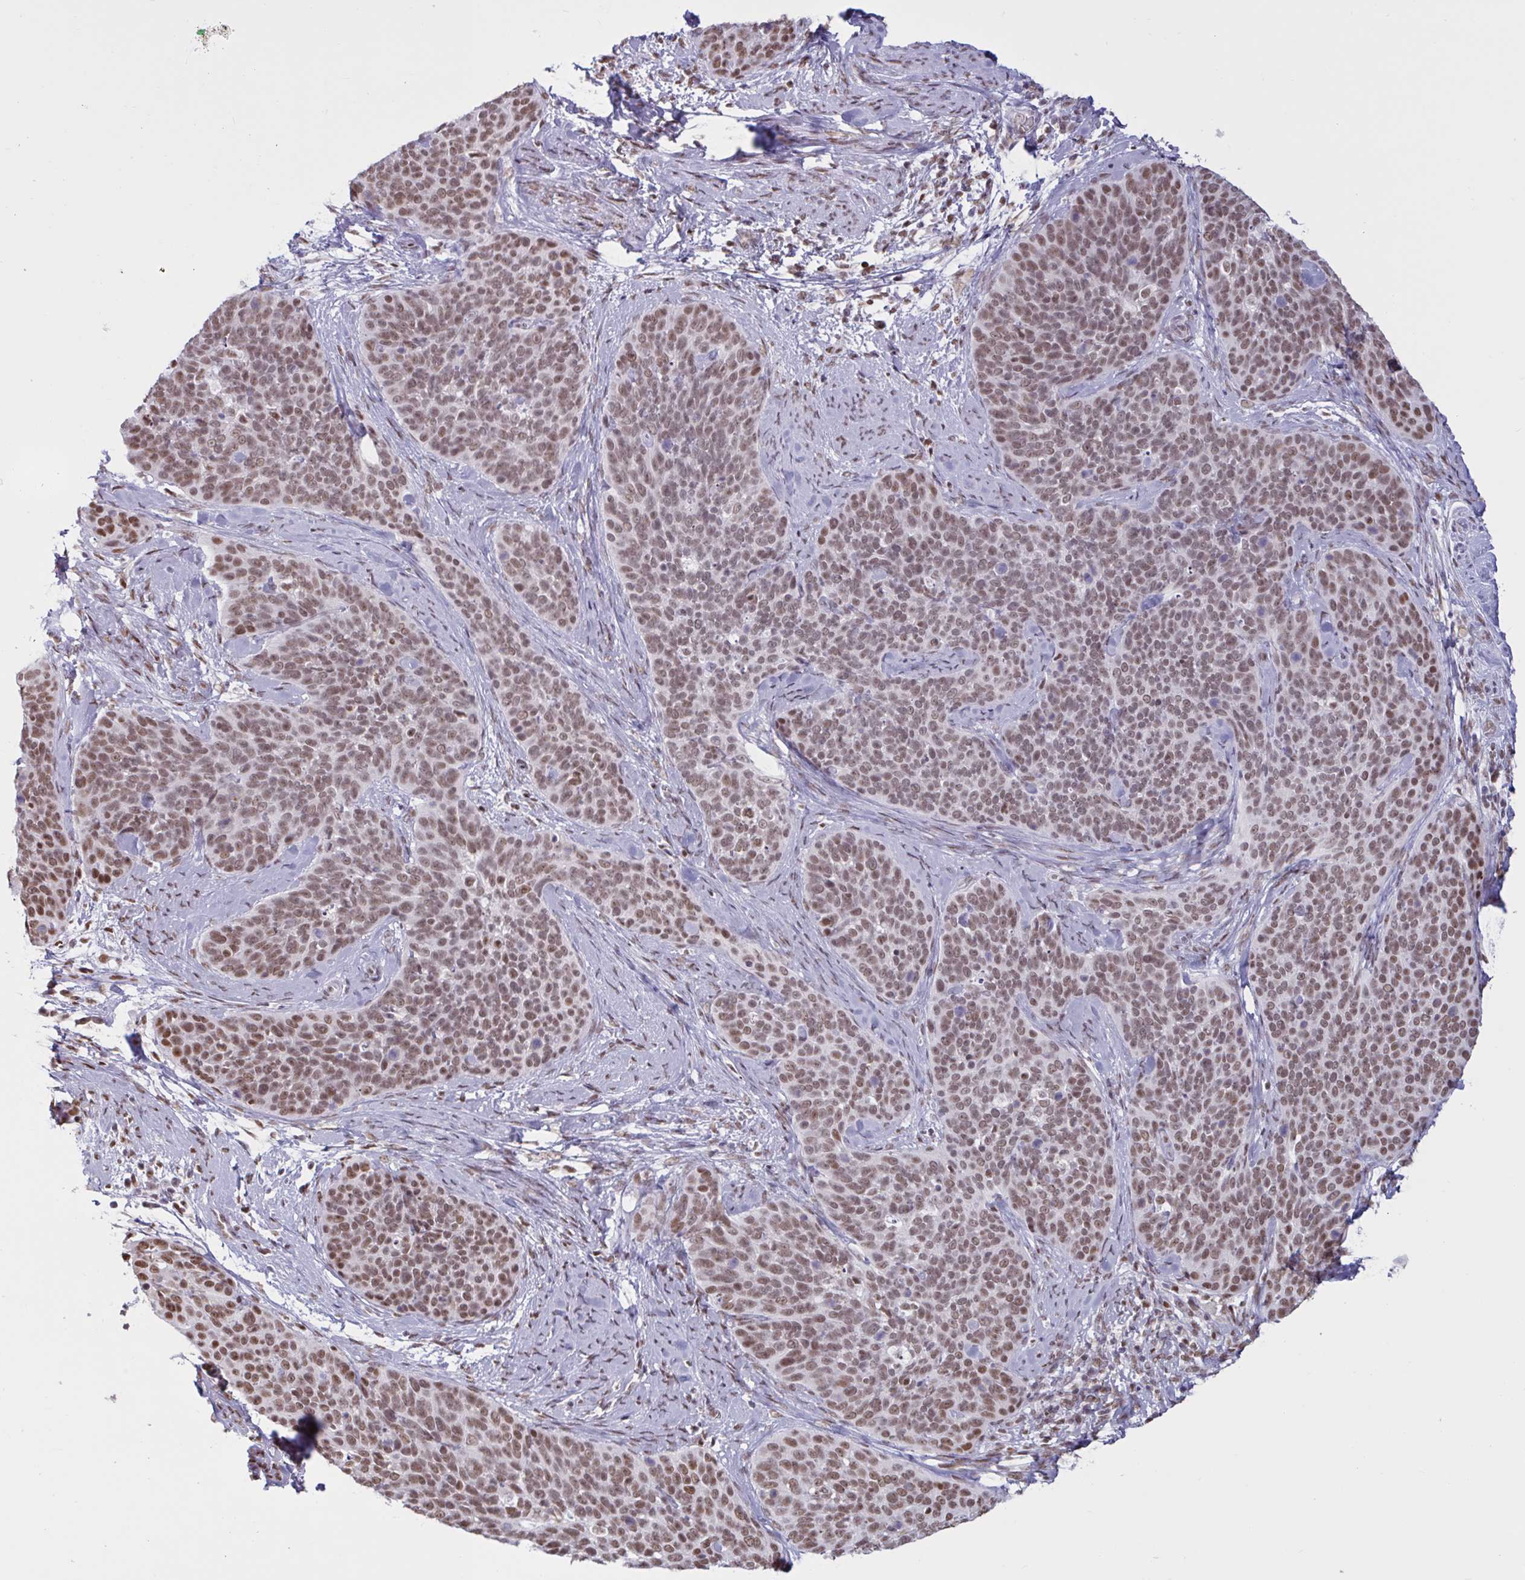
{"staining": {"intensity": "moderate", "quantity": ">75%", "location": "nuclear"}, "tissue": "cervical cancer", "cell_type": "Tumor cells", "image_type": "cancer", "snomed": [{"axis": "morphology", "description": "Squamous cell carcinoma, NOS"}, {"axis": "topography", "description": "Cervix"}], "caption": "Immunohistochemistry (IHC) (DAB (3,3'-diaminobenzidine)) staining of human cervical cancer shows moderate nuclear protein positivity in approximately >75% of tumor cells. (DAB = brown stain, brightfield microscopy at high magnification).", "gene": "CBFA2T2", "patient": {"sex": "female", "age": 69}}